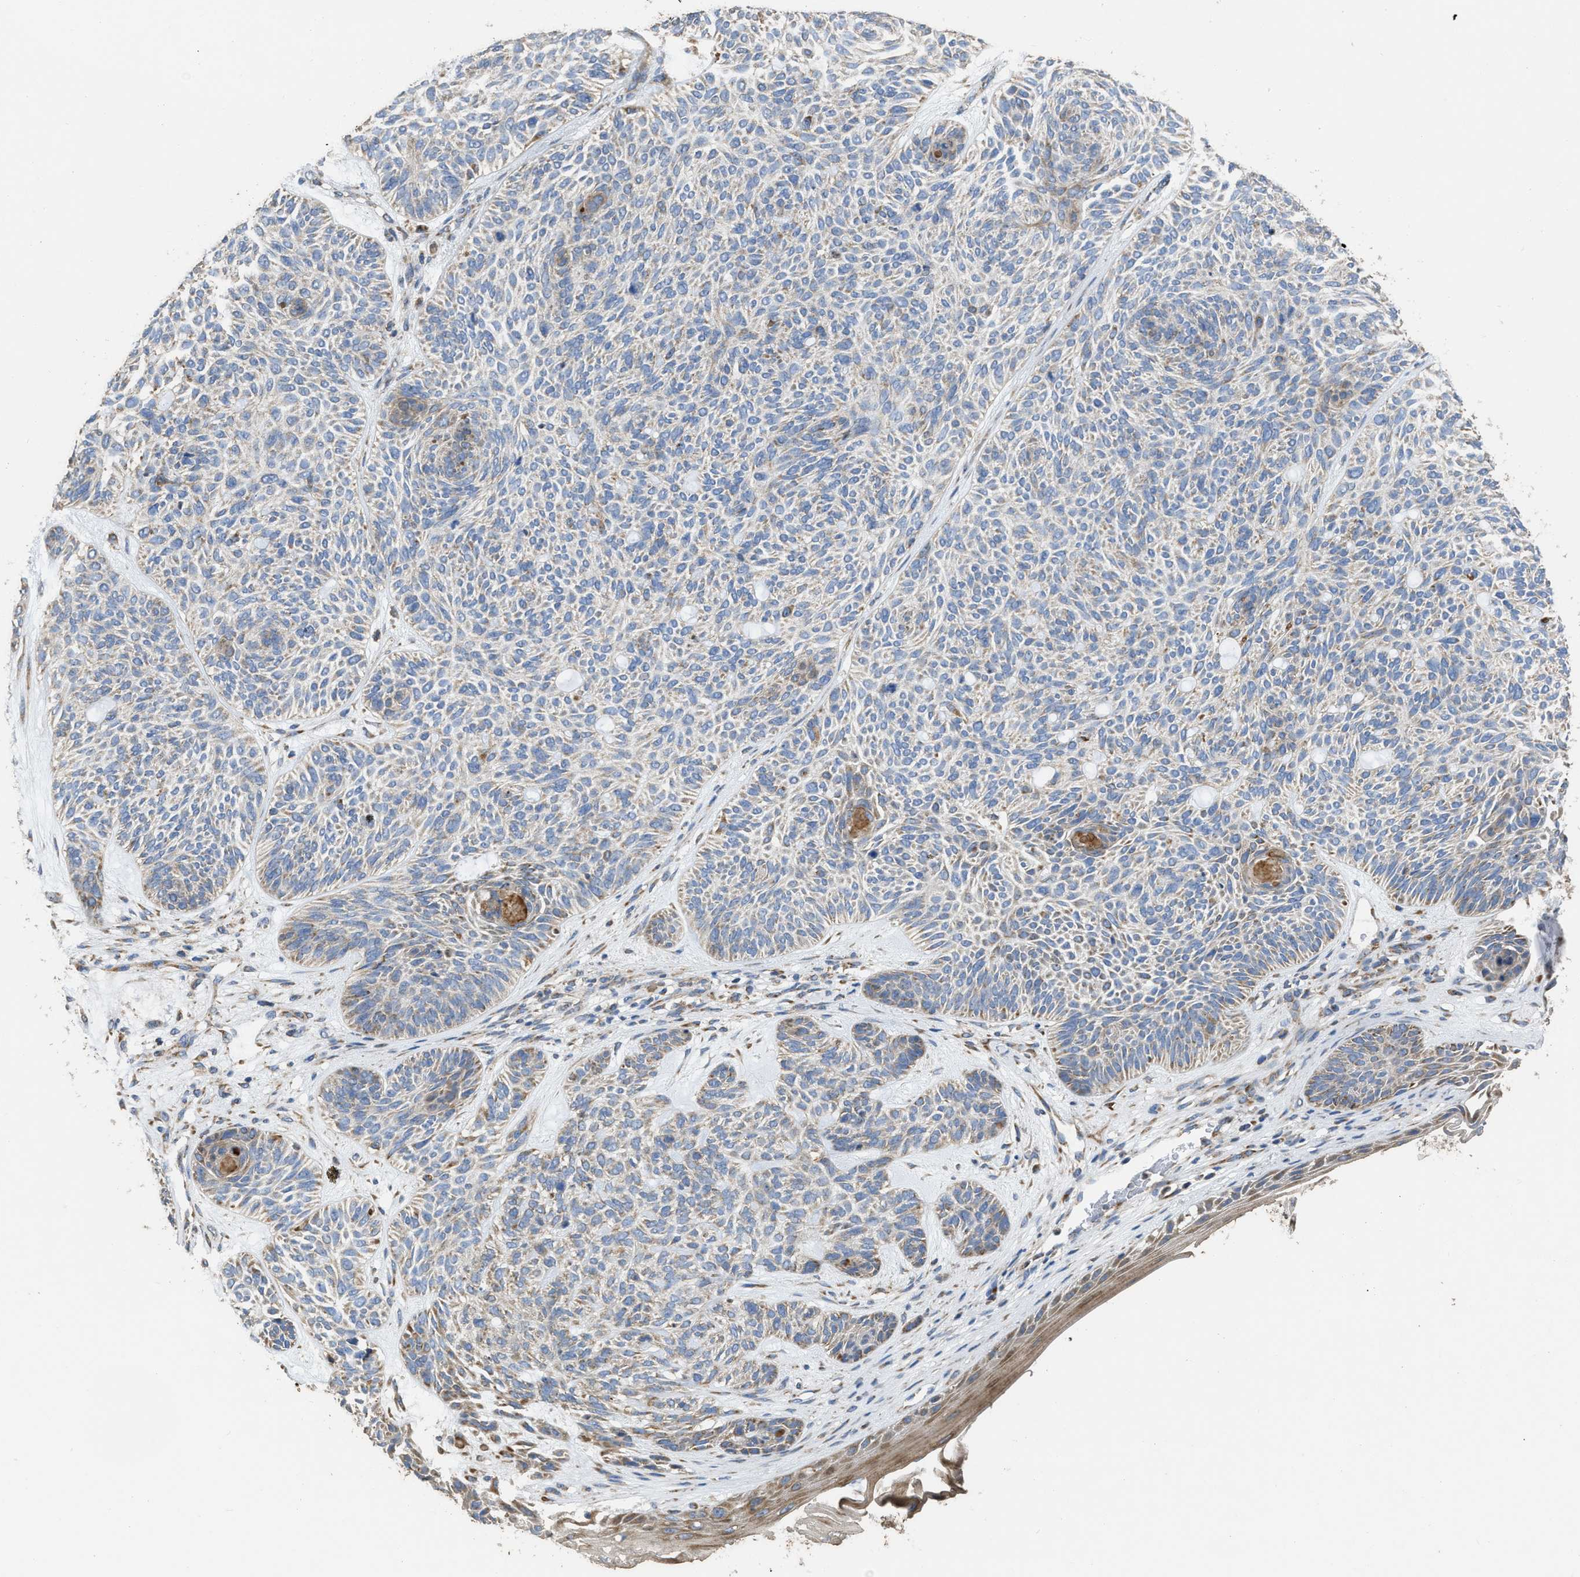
{"staining": {"intensity": "weak", "quantity": "25%-75%", "location": "cytoplasmic/membranous"}, "tissue": "skin cancer", "cell_type": "Tumor cells", "image_type": "cancer", "snomed": [{"axis": "morphology", "description": "Basal cell carcinoma"}, {"axis": "topography", "description": "Skin"}], "caption": "Immunohistochemistry image of human basal cell carcinoma (skin) stained for a protein (brown), which exhibits low levels of weak cytoplasmic/membranous positivity in about 25%-75% of tumor cells.", "gene": "AK2", "patient": {"sex": "male", "age": 55}}